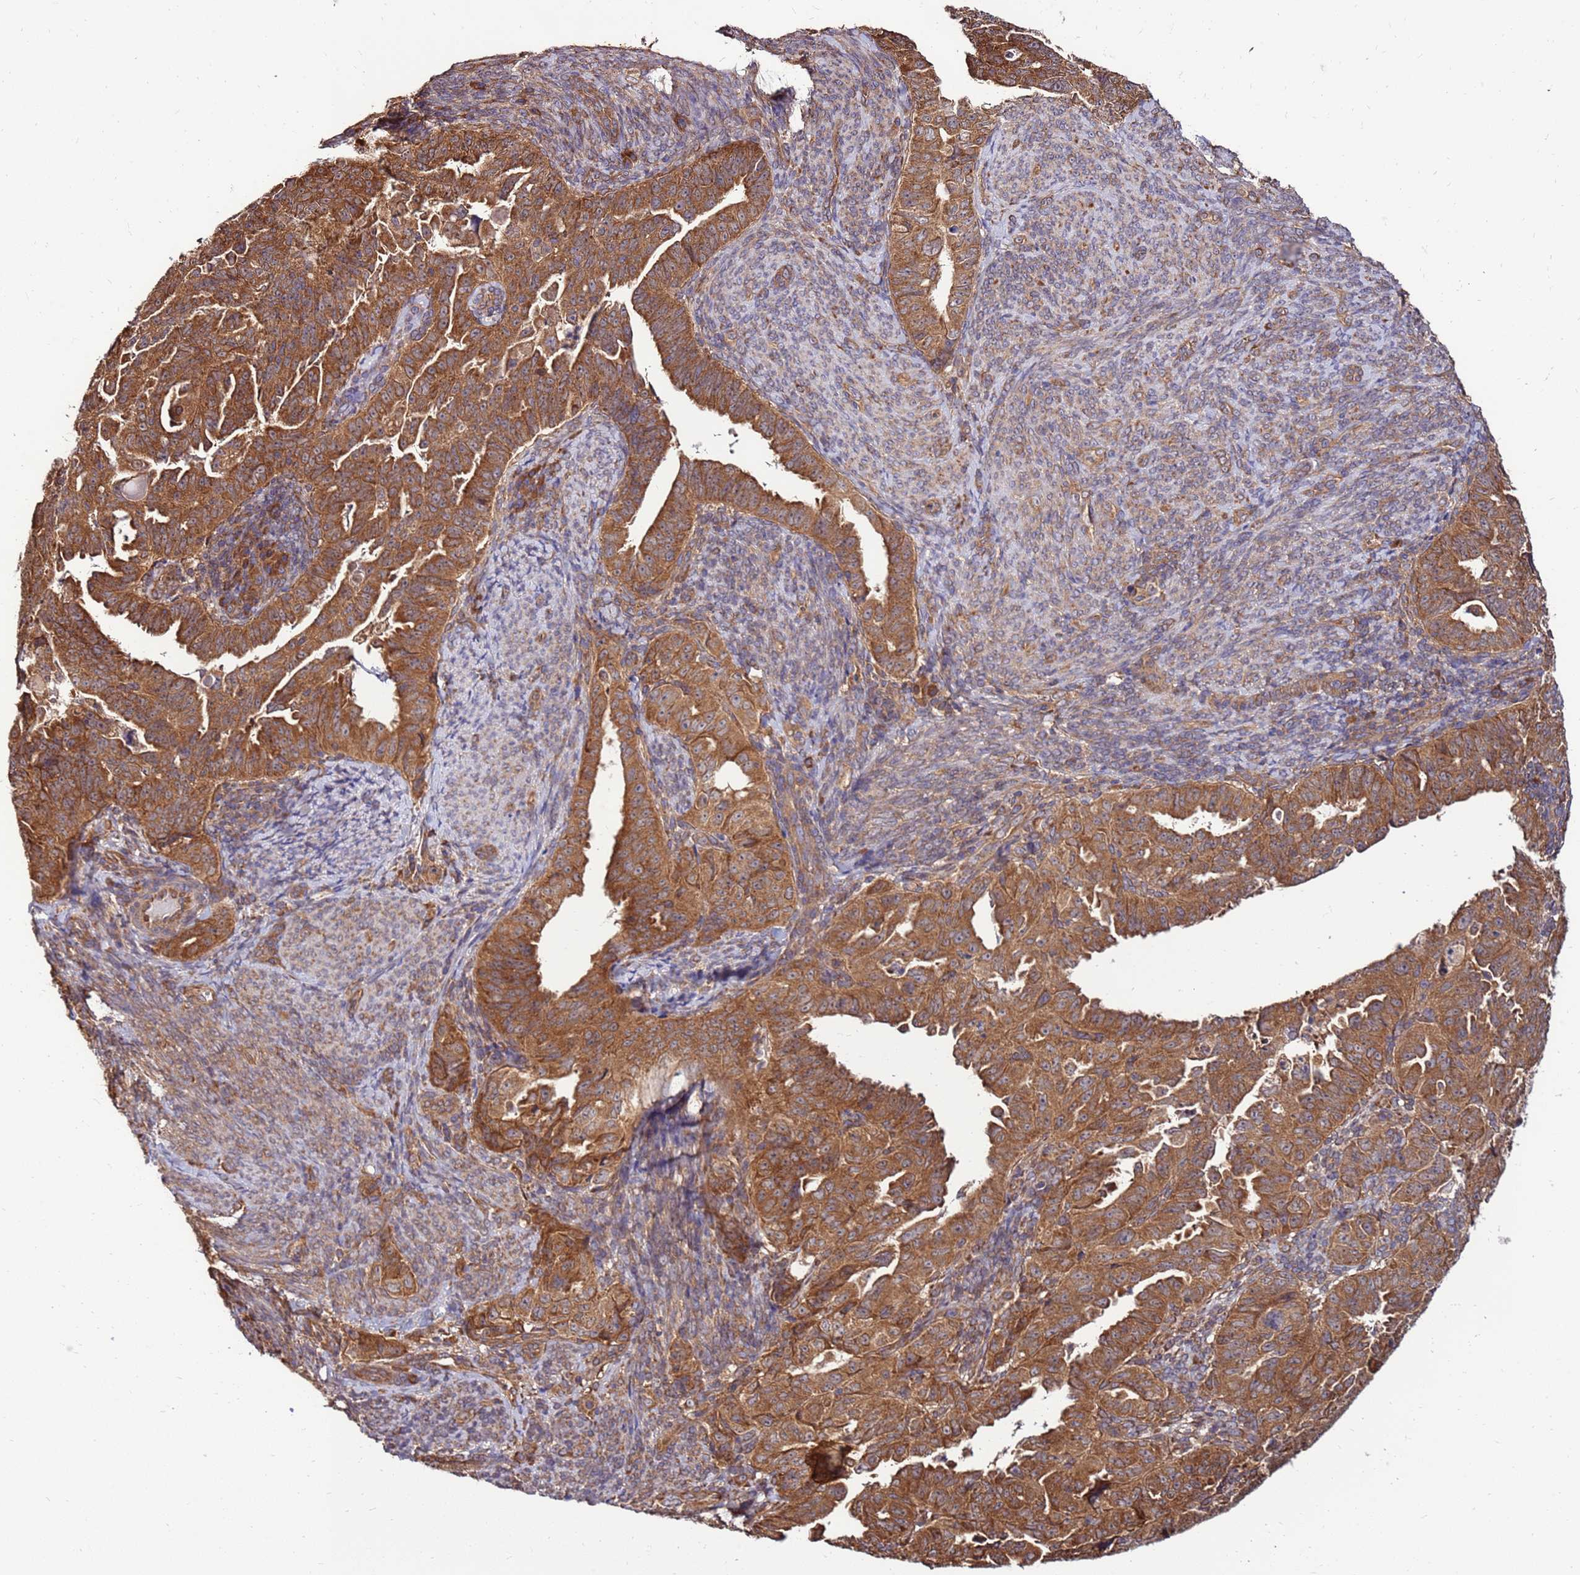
{"staining": {"intensity": "strong", "quantity": ">75%", "location": "cytoplasmic/membranous"}, "tissue": "endometrial cancer", "cell_type": "Tumor cells", "image_type": "cancer", "snomed": [{"axis": "morphology", "description": "Adenocarcinoma, NOS"}, {"axis": "topography", "description": "Endometrium"}], "caption": "Protein expression analysis of adenocarcinoma (endometrial) exhibits strong cytoplasmic/membranous positivity in about >75% of tumor cells.", "gene": "SLC44A5", "patient": {"sex": "female", "age": 65}}